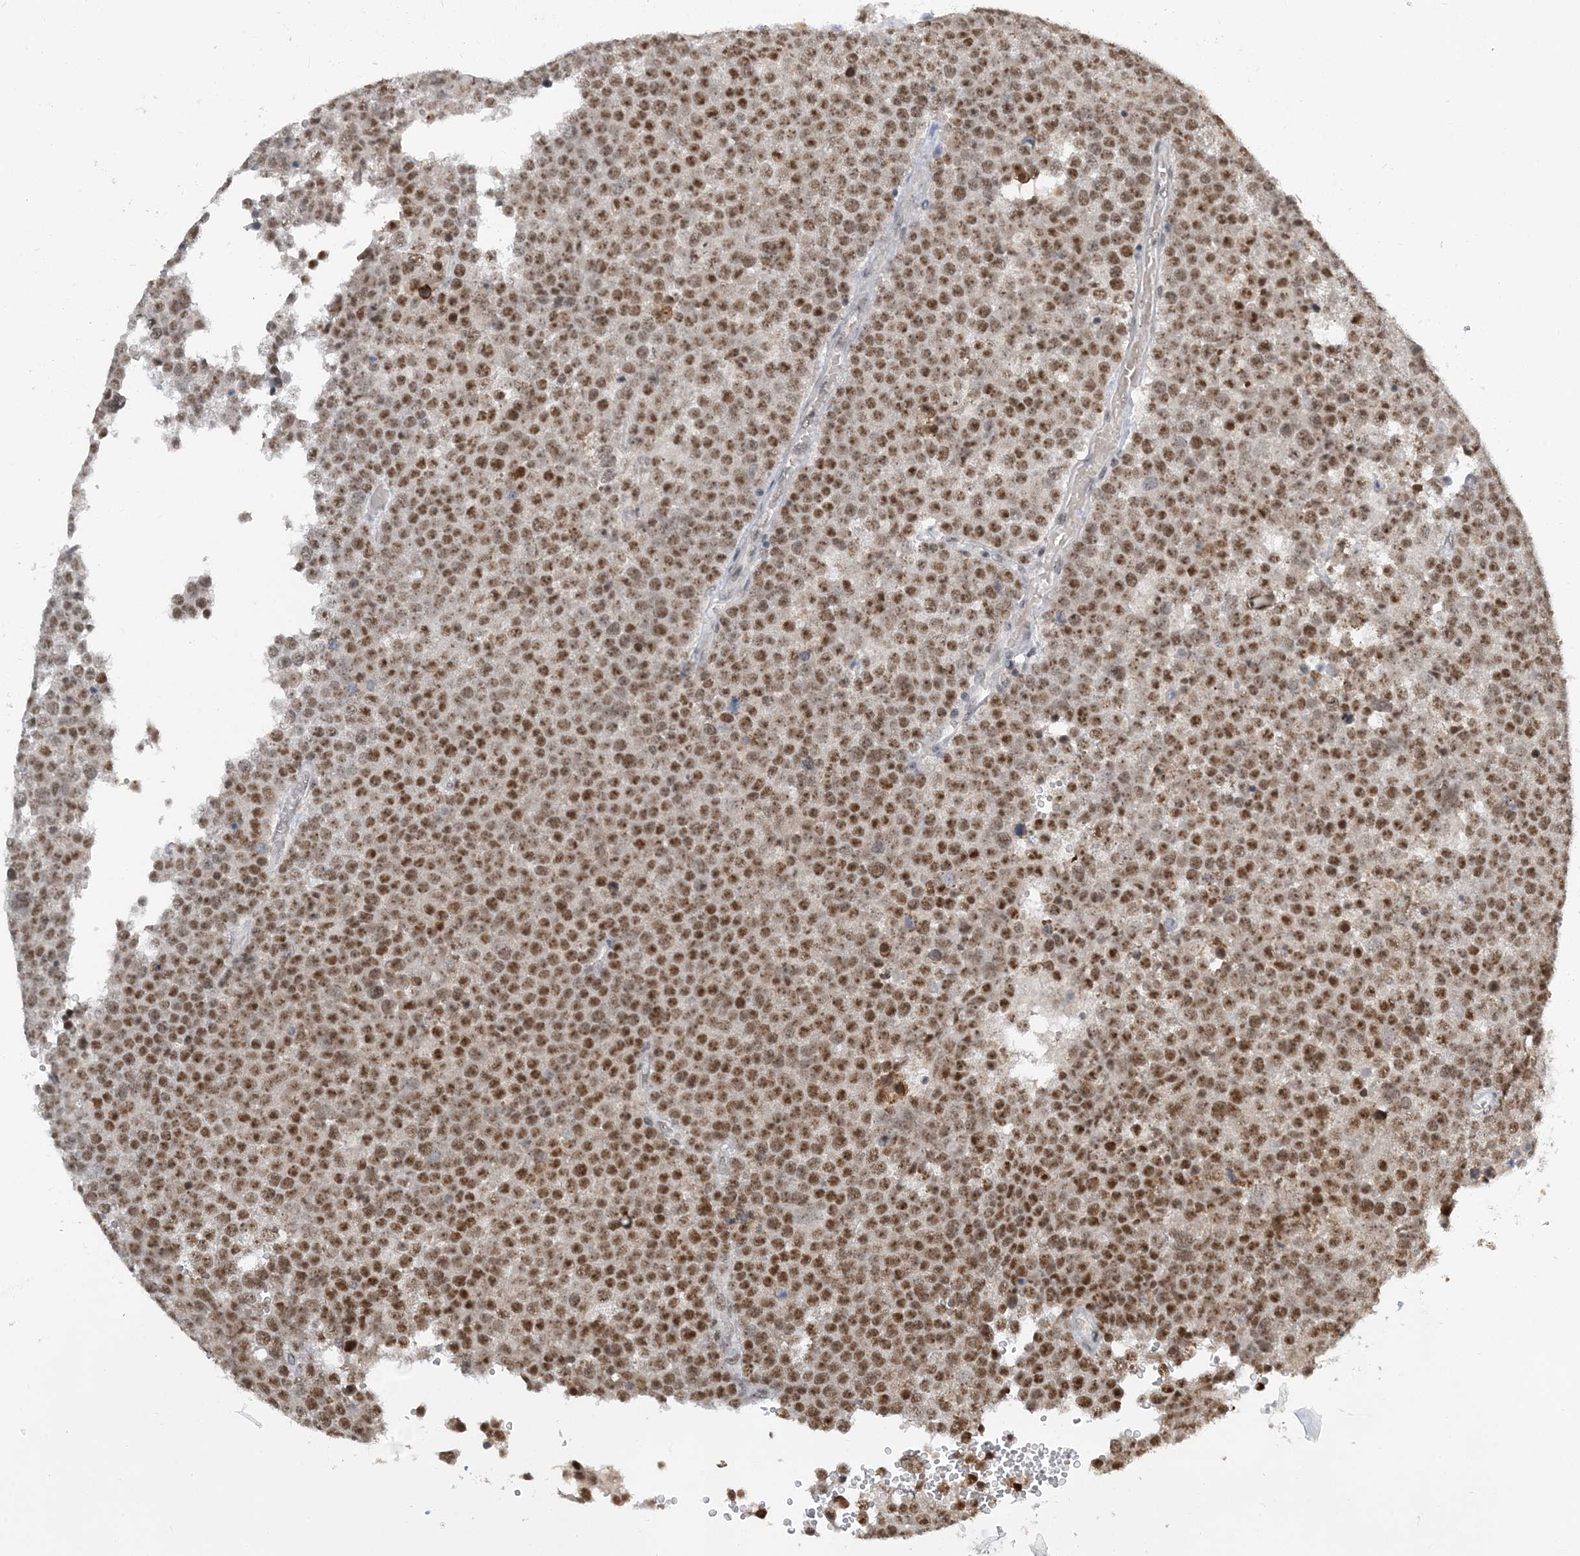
{"staining": {"intensity": "moderate", "quantity": ">75%", "location": "nuclear"}, "tissue": "testis cancer", "cell_type": "Tumor cells", "image_type": "cancer", "snomed": [{"axis": "morphology", "description": "Seminoma, NOS"}, {"axis": "topography", "description": "Testis"}], "caption": "IHC image of neoplastic tissue: seminoma (testis) stained using immunohistochemistry reveals medium levels of moderate protein expression localized specifically in the nuclear of tumor cells, appearing as a nuclear brown color.", "gene": "PLRG1", "patient": {"sex": "male", "age": 71}}